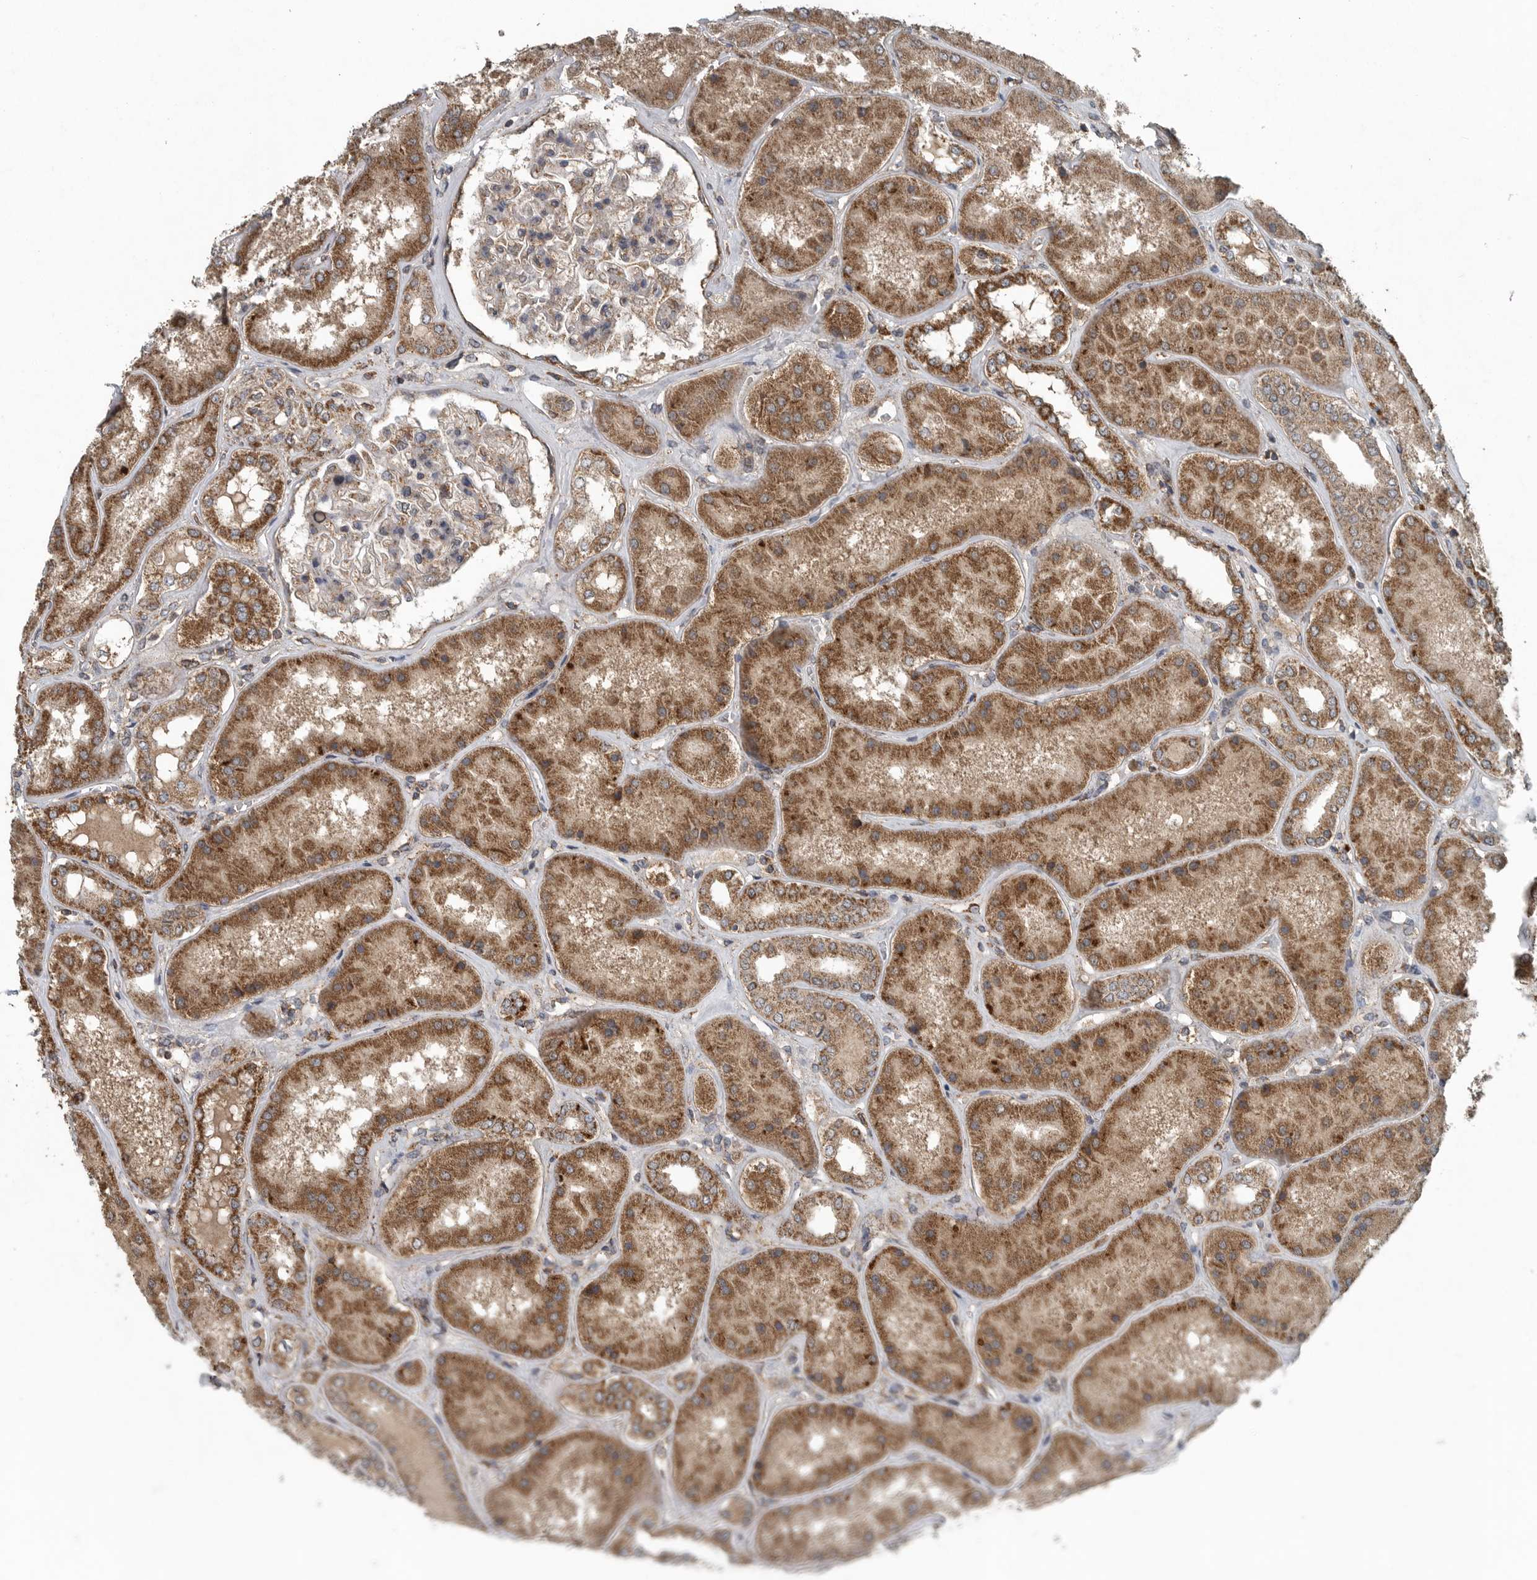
{"staining": {"intensity": "moderate", "quantity": "25%-75%", "location": "cytoplasmic/membranous"}, "tissue": "kidney", "cell_type": "Cells in glomeruli", "image_type": "normal", "snomed": [{"axis": "morphology", "description": "Normal tissue, NOS"}, {"axis": "topography", "description": "Kidney"}], "caption": "Immunohistochemistry (IHC) (DAB) staining of benign kidney exhibits moderate cytoplasmic/membranous protein positivity in approximately 25%-75% of cells in glomeruli.", "gene": "IL6ST", "patient": {"sex": "female", "age": 56}}